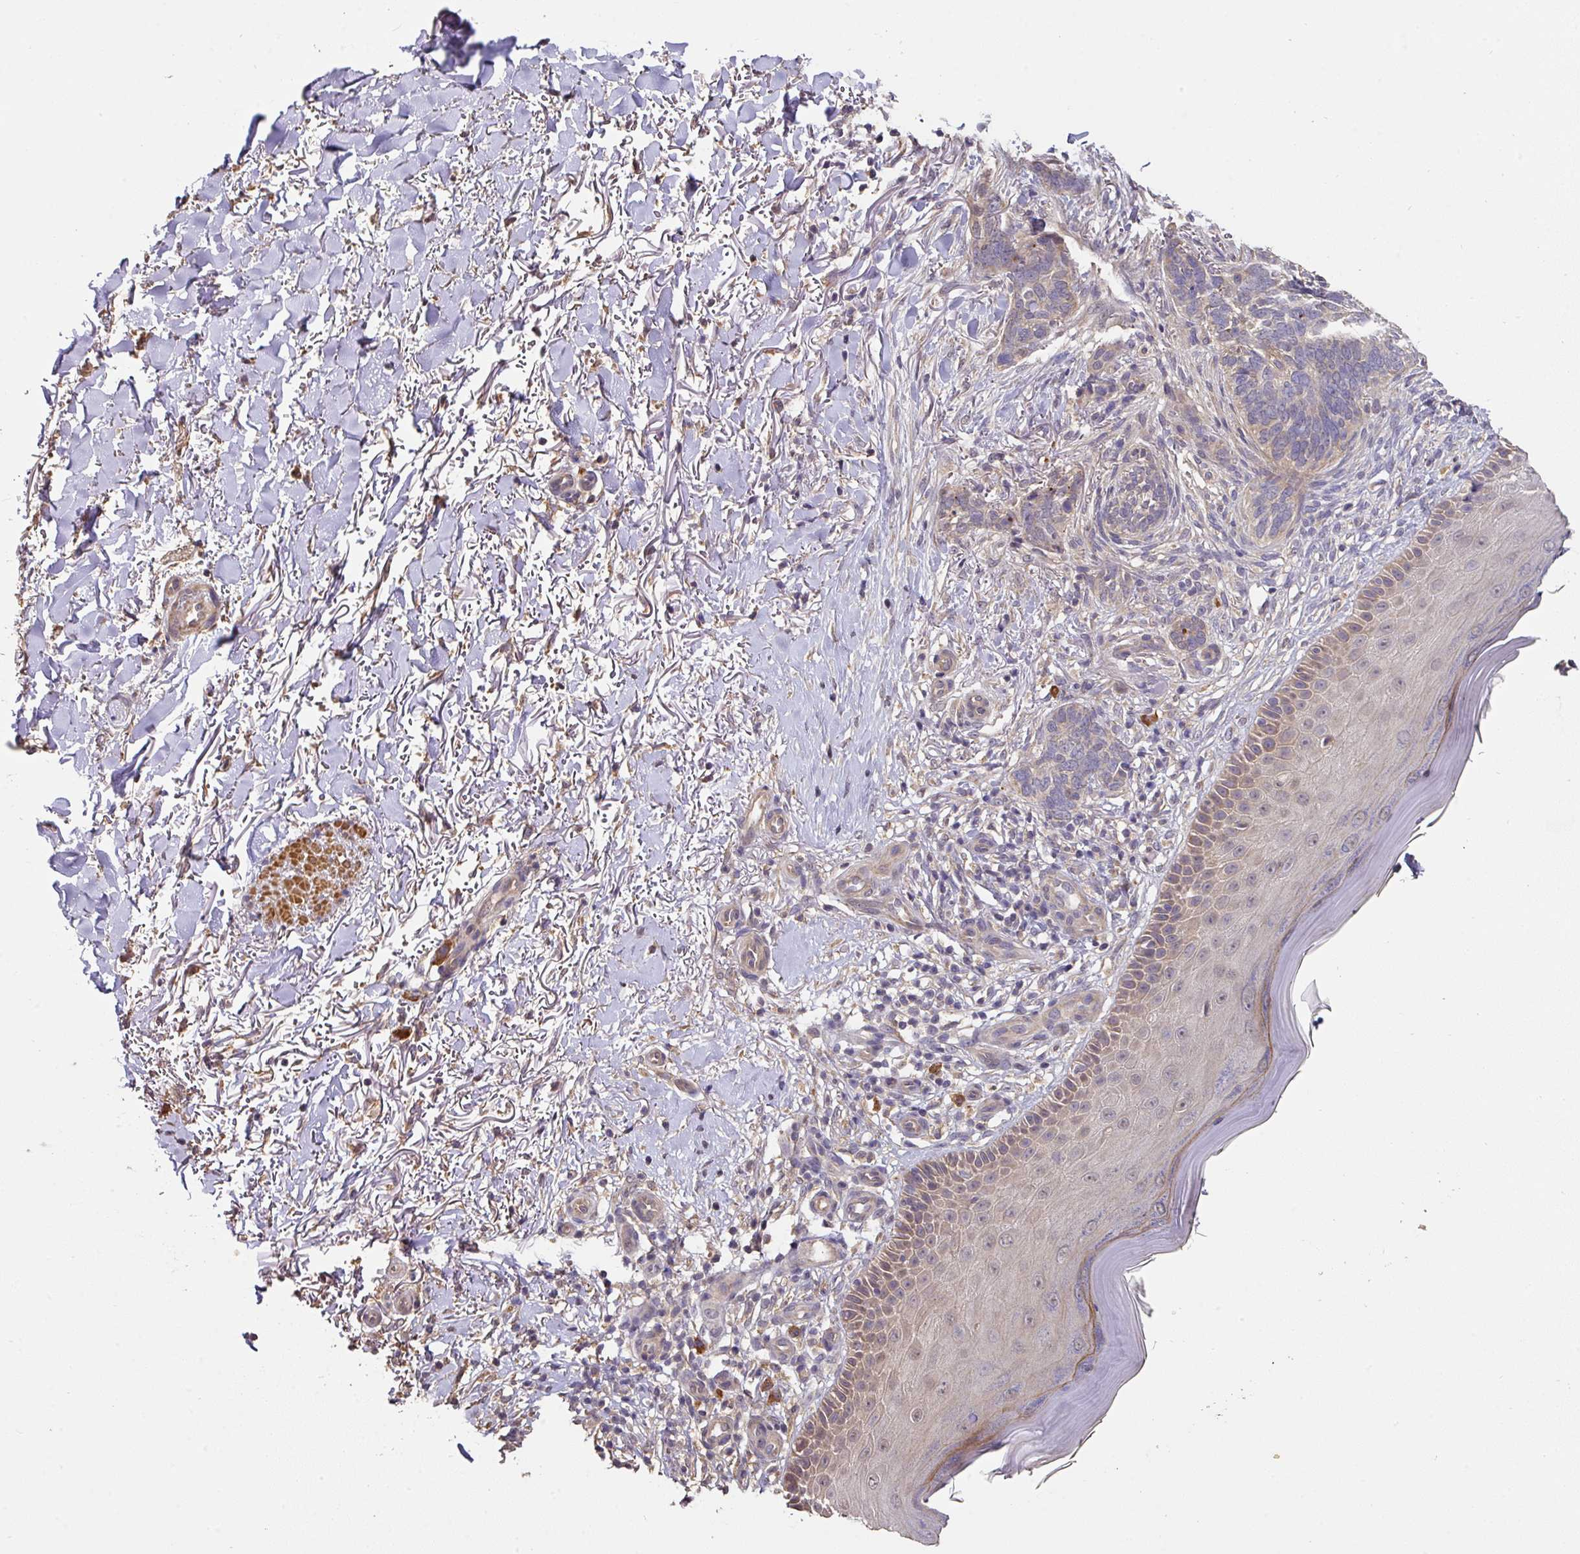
{"staining": {"intensity": "weak", "quantity": "25%-75%", "location": "cytoplasmic/membranous"}, "tissue": "skin cancer", "cell_type": "Tumor cells", "image_type": "cancer", "snomed": [{"axis": "morphology", "description": "Normal tissue, NOS"}, {"axis": "morphology", "description": "Basal cell carcinoma"}, {"axis": "topography", "description": "Skin"}], "caption": "Basal cell carcinoma (skin) stained with DAB (3,3'-diaminobenzidine) IHC reveals low levels of weak cytoplasmic/membranous positivity in about 25%-75% of tumor cells.", "gene": "ACVR2B", "patient": {"sex": "female", "age": 67}}